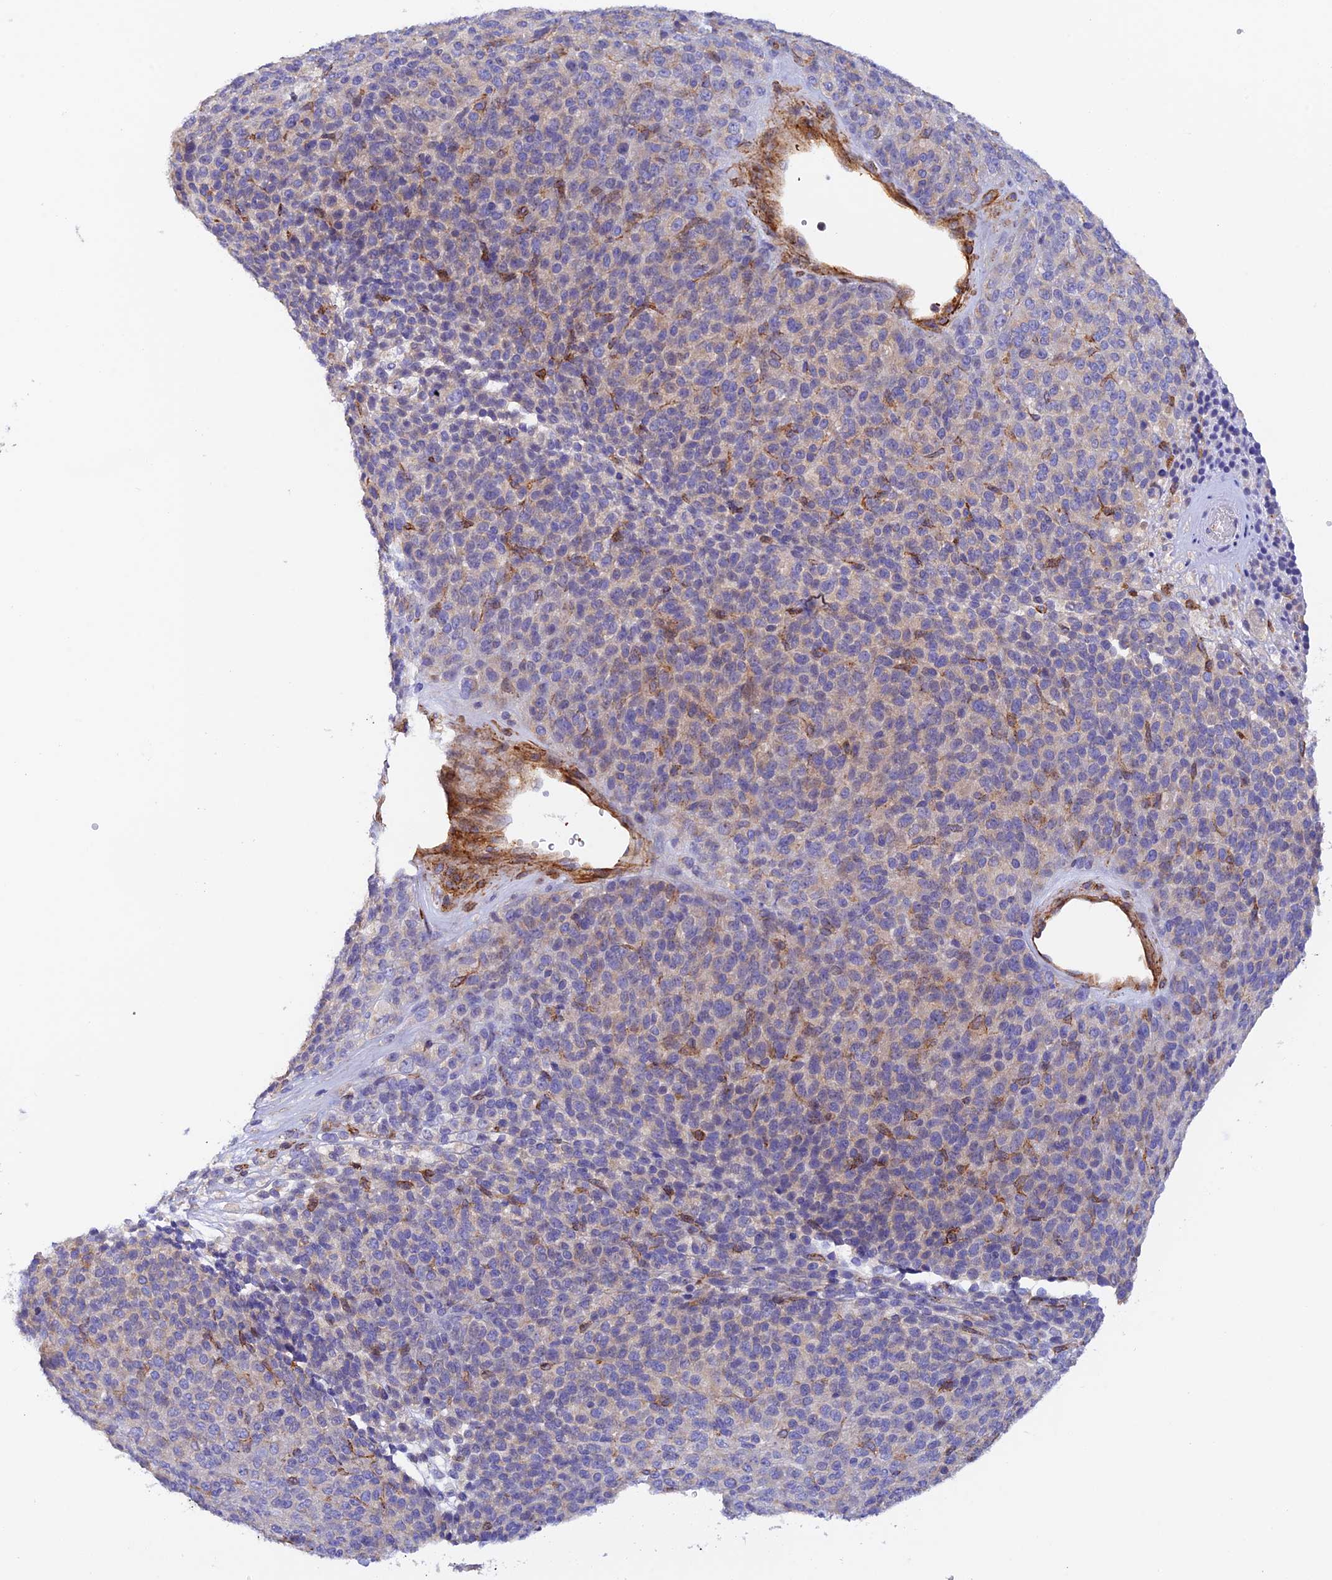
{"staining": {"intensity": "weak", "quantity": "<25%", "location": "cytoplasmic/membranous"}, "tissue": "melanoma", "cell_type": "Tumor cells", "image_type": "cancer", "snomed": [{"axis": "morphology", "description": "Malignant melanoma, Metastatic site"}, {"axis": "topography", "description": "Brain"}], "caption": "A high-resolution image shows IHC staining of malignant melanoma (metastatic site), which displays no significant expression in tumor cells.", "gene": "MYO9A", "patient": {"sex": "female", "age": 56}}